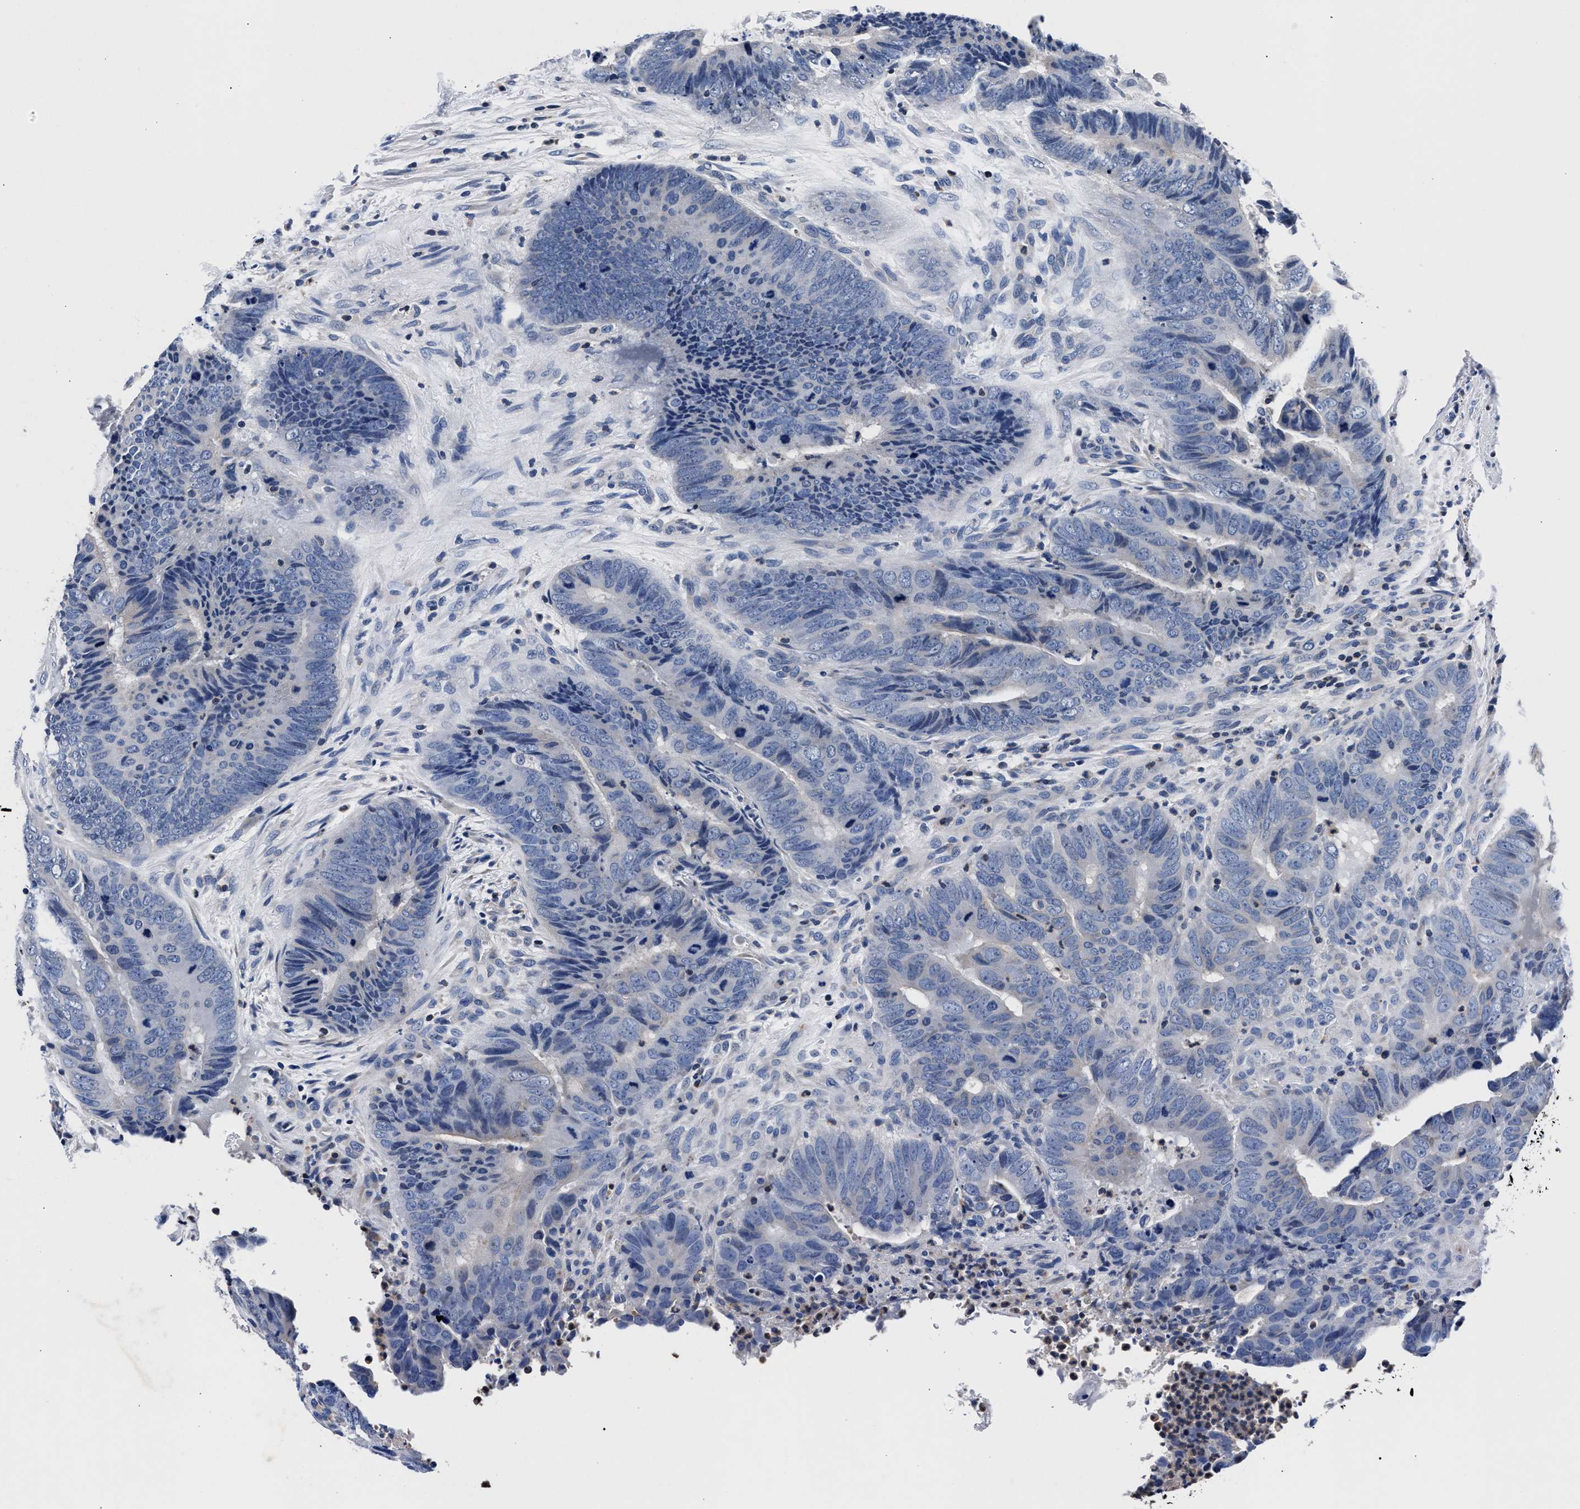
{"staining": {"intensity": "negative", "quantity": "none", "location": "none"}, "tissue": "colorectal cancer", "cell_type": "Tumor cells", "image_type": "cancer", "snomed": [{"axis": "morphology", "description": "Adenocarcinoma, NOS"}, {"axis": "topography", "description": "Colon"}], "caption": "This histopathology image is of adenocarcinoma (colorectal) stained with immunohistochemistry (IHC) to label a protein in brown with the nuclei are counter-stained blue. There is no staining in tumor cells.", "gene": "PHF24", "patient": {"sex": "male", "age": 56}}